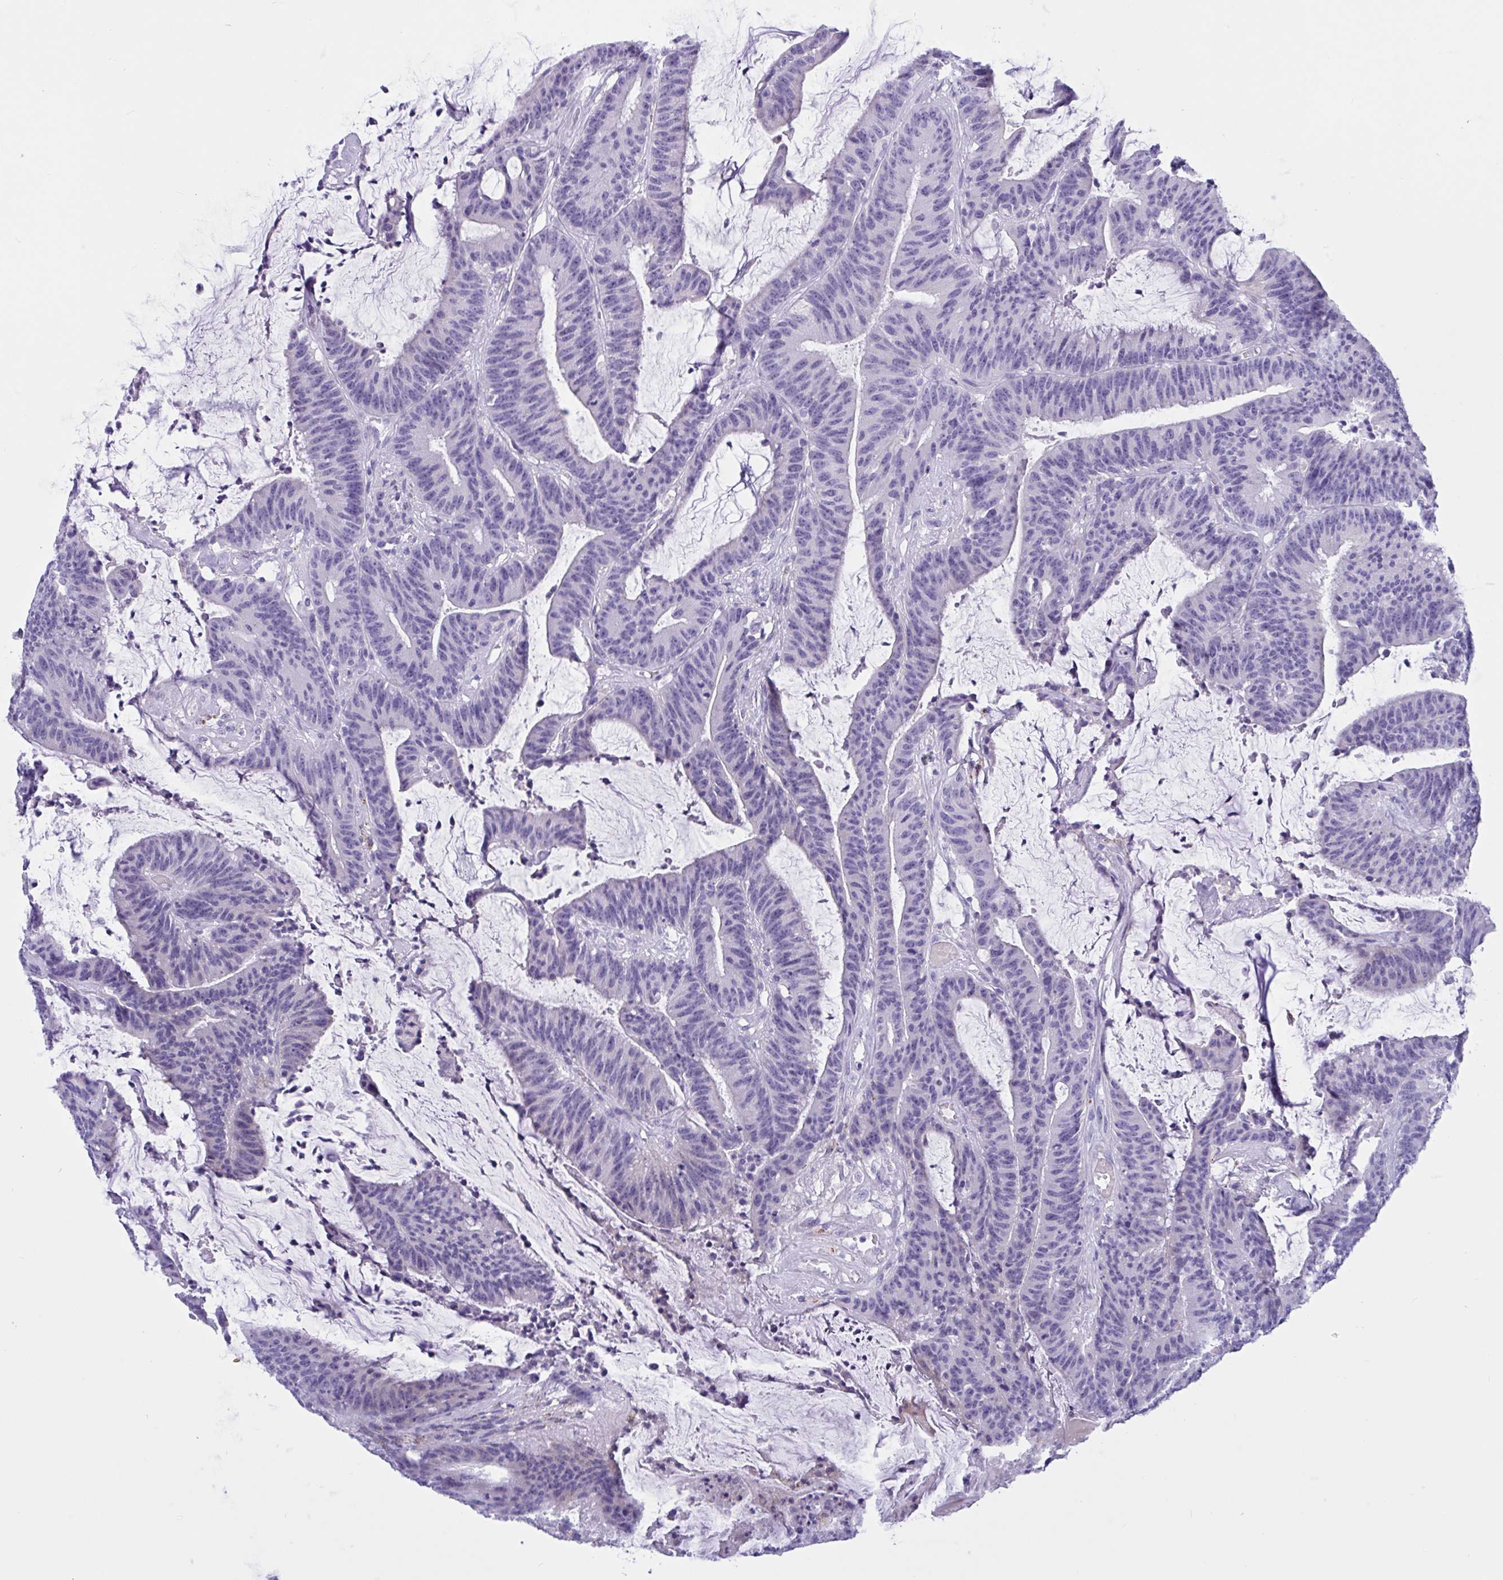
{"staining": {"intensity": "negative", "quantity": "none", "location": "none"}, "tissue": "colorectal cancer", "cell_type": "Tumor cells", "image_type": "cancer", "snomed": [{"axis": "morphology", "description": "Adenocarcinoma, NOS"}, {"axis": "topography", "description": "Colon"}], "caption": "The photomicrograph demonstrates no staining of tumor cells in adenocarcinoma (colorectal).", "gene": "OXLD1", "patient": {"sex": "female", "age": 78}}